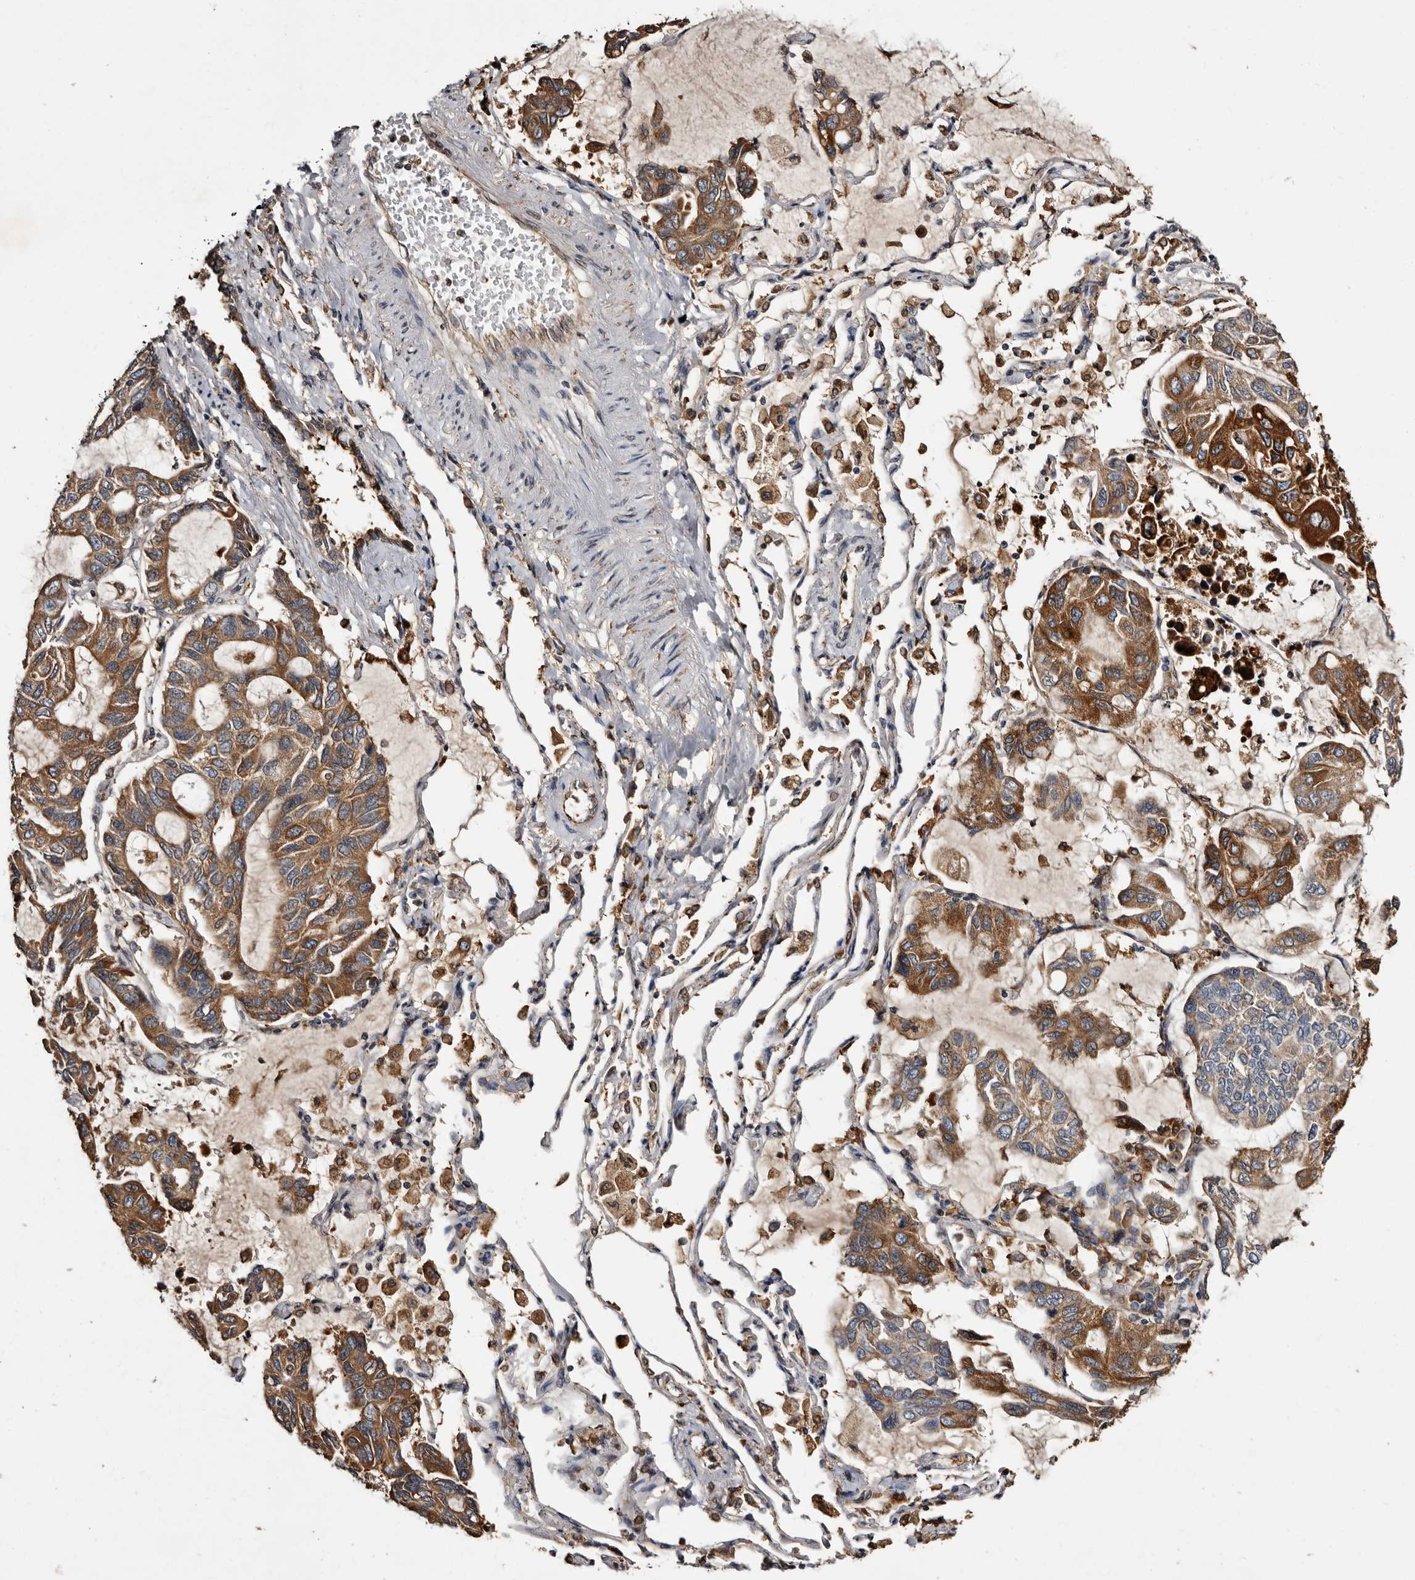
{"staining": {"intensity": "strong", "quantity": ">75%", "location": "cytoplasmic/membranous"}, "tissue": "lung cancer", "cell_type": "Tumor cells", "image_type": "cancer", "snomed": [{"axis": "morphology", "description": "Adenocarcinoma, NOS"}, {"axis": "topography", "description": "Lung"}], "caption": "About >75% of tumor cells in human lung cancer (adenocarcinoma) exhibit strong cytoplasmic/membranous protein positivity as visualized by brown immunohistochemical staining.", "gene": "INKA2", "patient": {"sex": "male", "age": 64}}